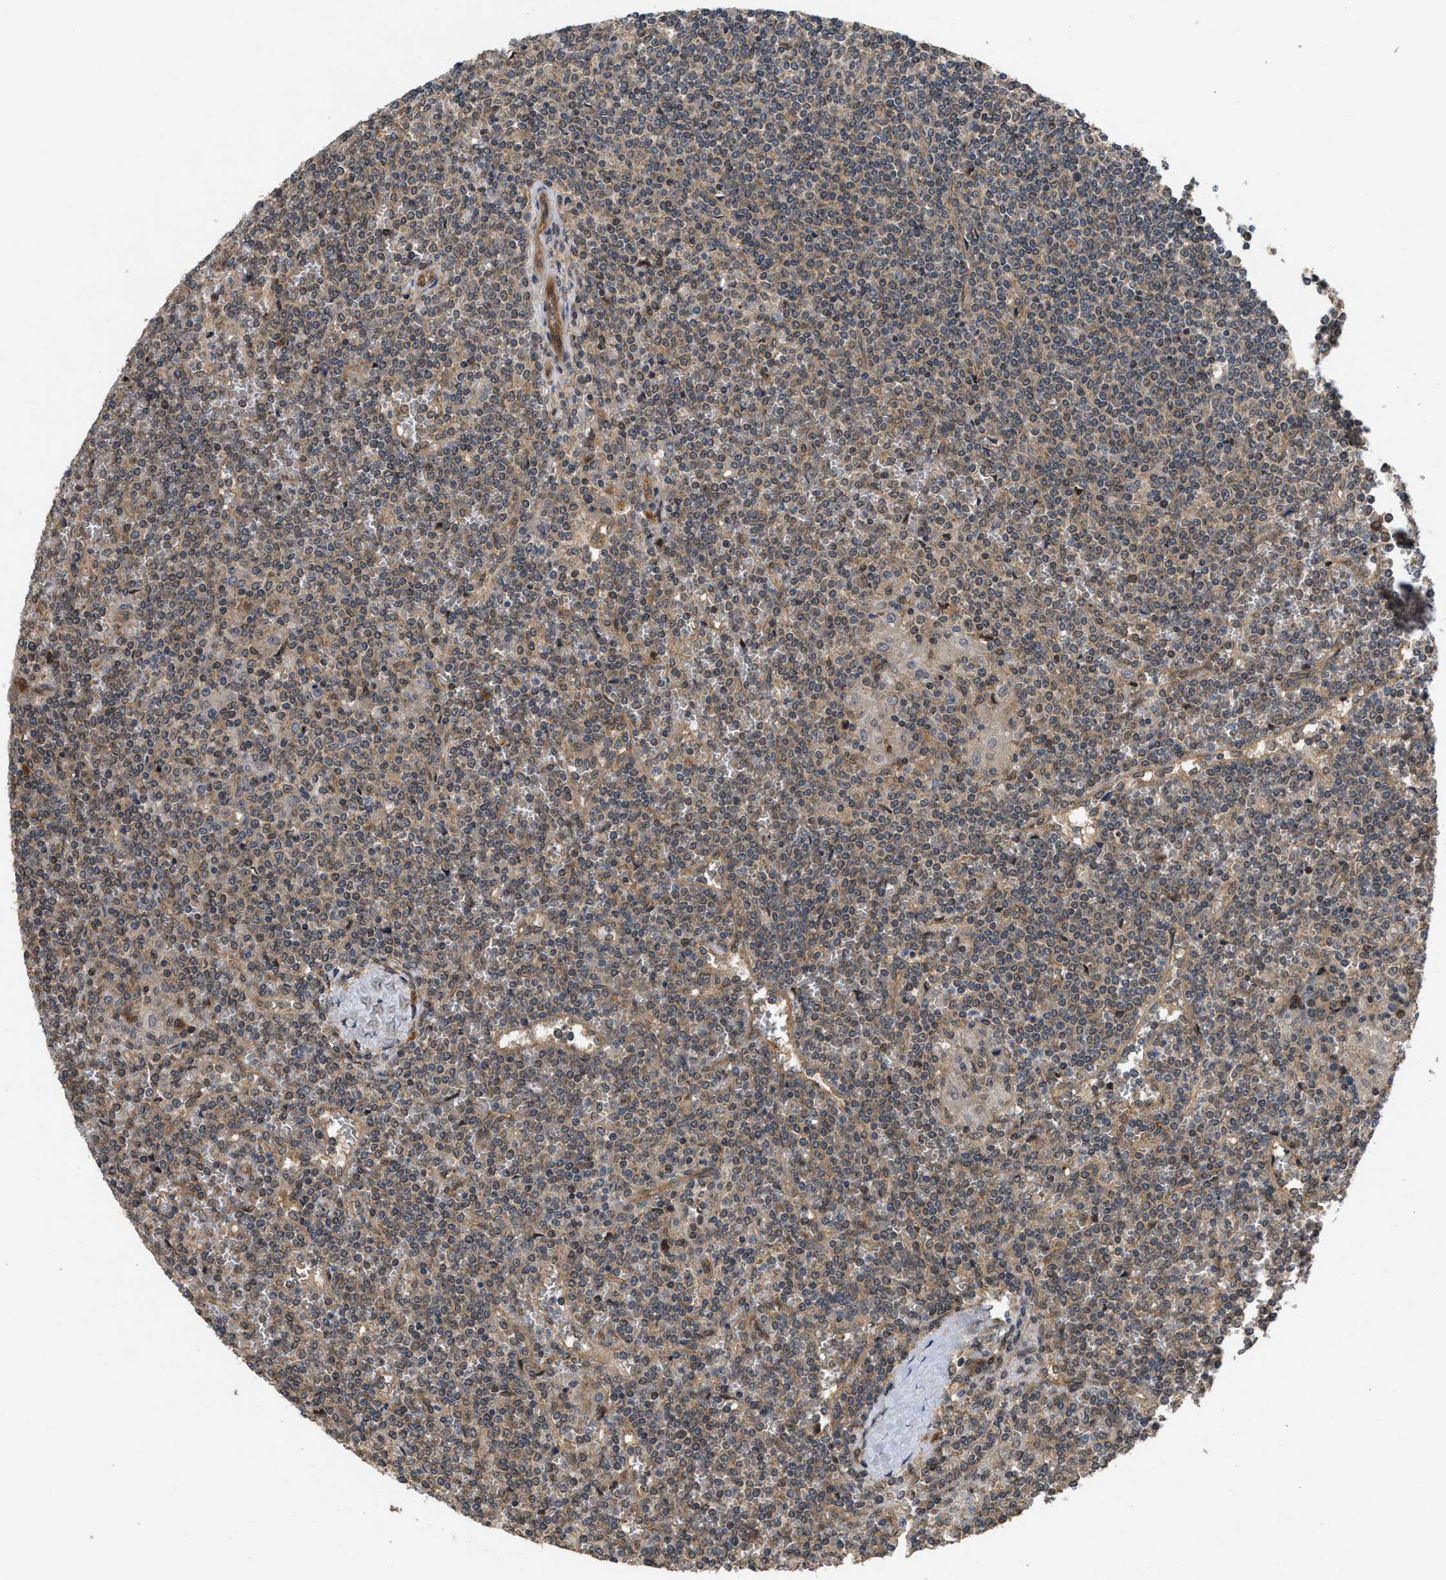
{"staining": {"intensity": "weak", "quantity": "25%-75%", "location": "cytoplasmic/membranous"}, "tissue": "lymphoma", "cell_type": "Tumor cells", "image_type": "cancer", "snomed": [{"axis": "morphology", "description": "Malignant lymphoma, non-Hodgkin's type, Low grade"}, {"axis": "topography", "description": "Spleen"}], "caption": "IHC of human lymphoma reveals low levels of weak cytoplasmic/membranous expression in about 25%-75% of tumor cells.", "gene": "FZD6", "patient": {"sex": "female", "age": 19}}